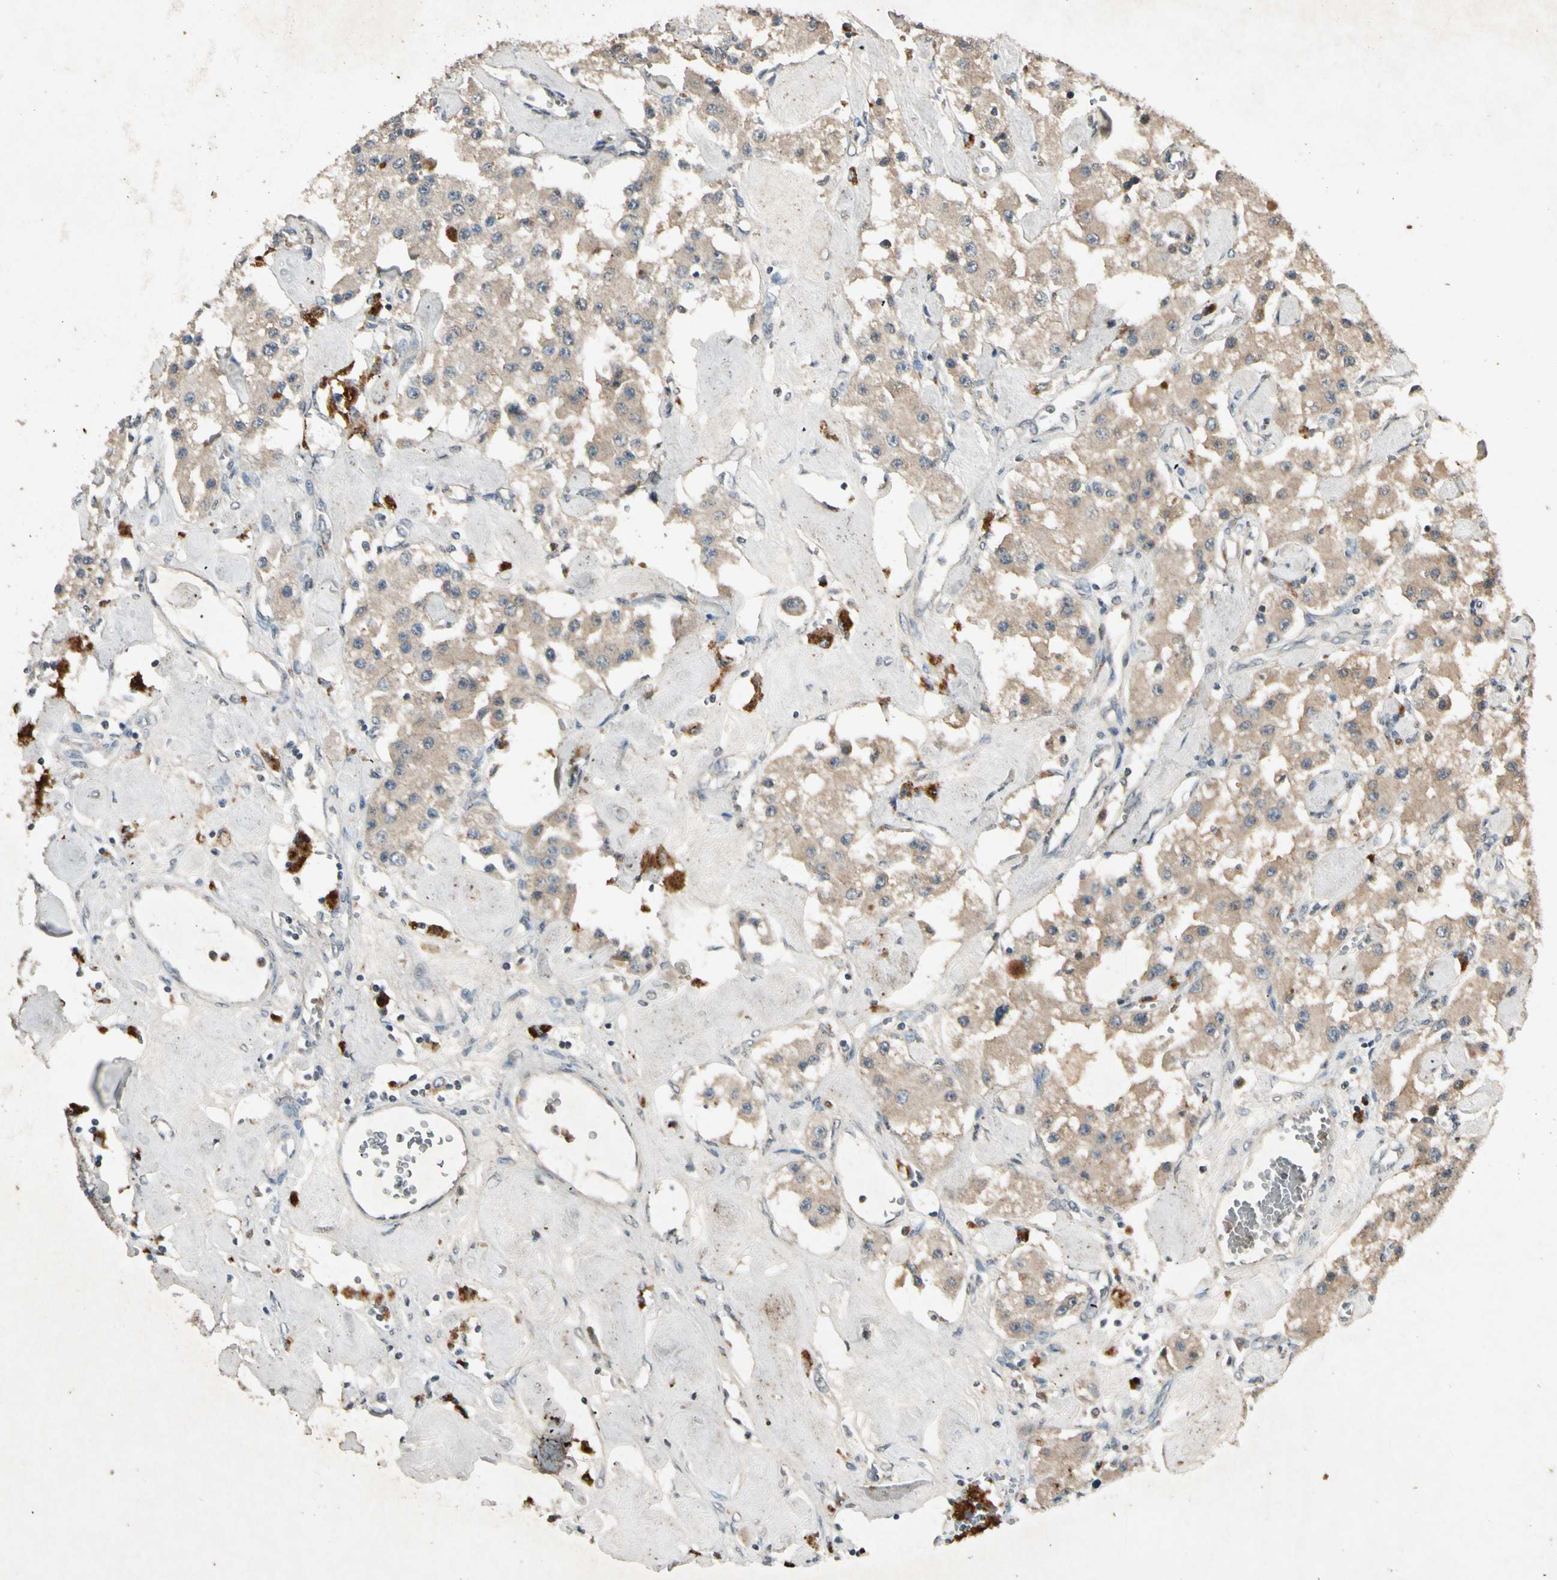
{"staining": {"intensity": "weak", "quantity": ">75%", "location": "cytoplasmic/membranous"}, "tissue": "carcinoid", "cell_type": "Tumor cells", "image_type": "cancer", "snomed": [{"axis": "morphology", "description": "Carcinoid, malignant, NOS"}, {"axis": "topography", "description": "Pancreas"}], "caption": "Protein expression analysis of human carcinoid (malignant) reveals weak cytoplasmic/membranous staining in about >75% of tumor cells.", "gene": "GPLD1", "patient": {"sex": "male", "age": 41}}